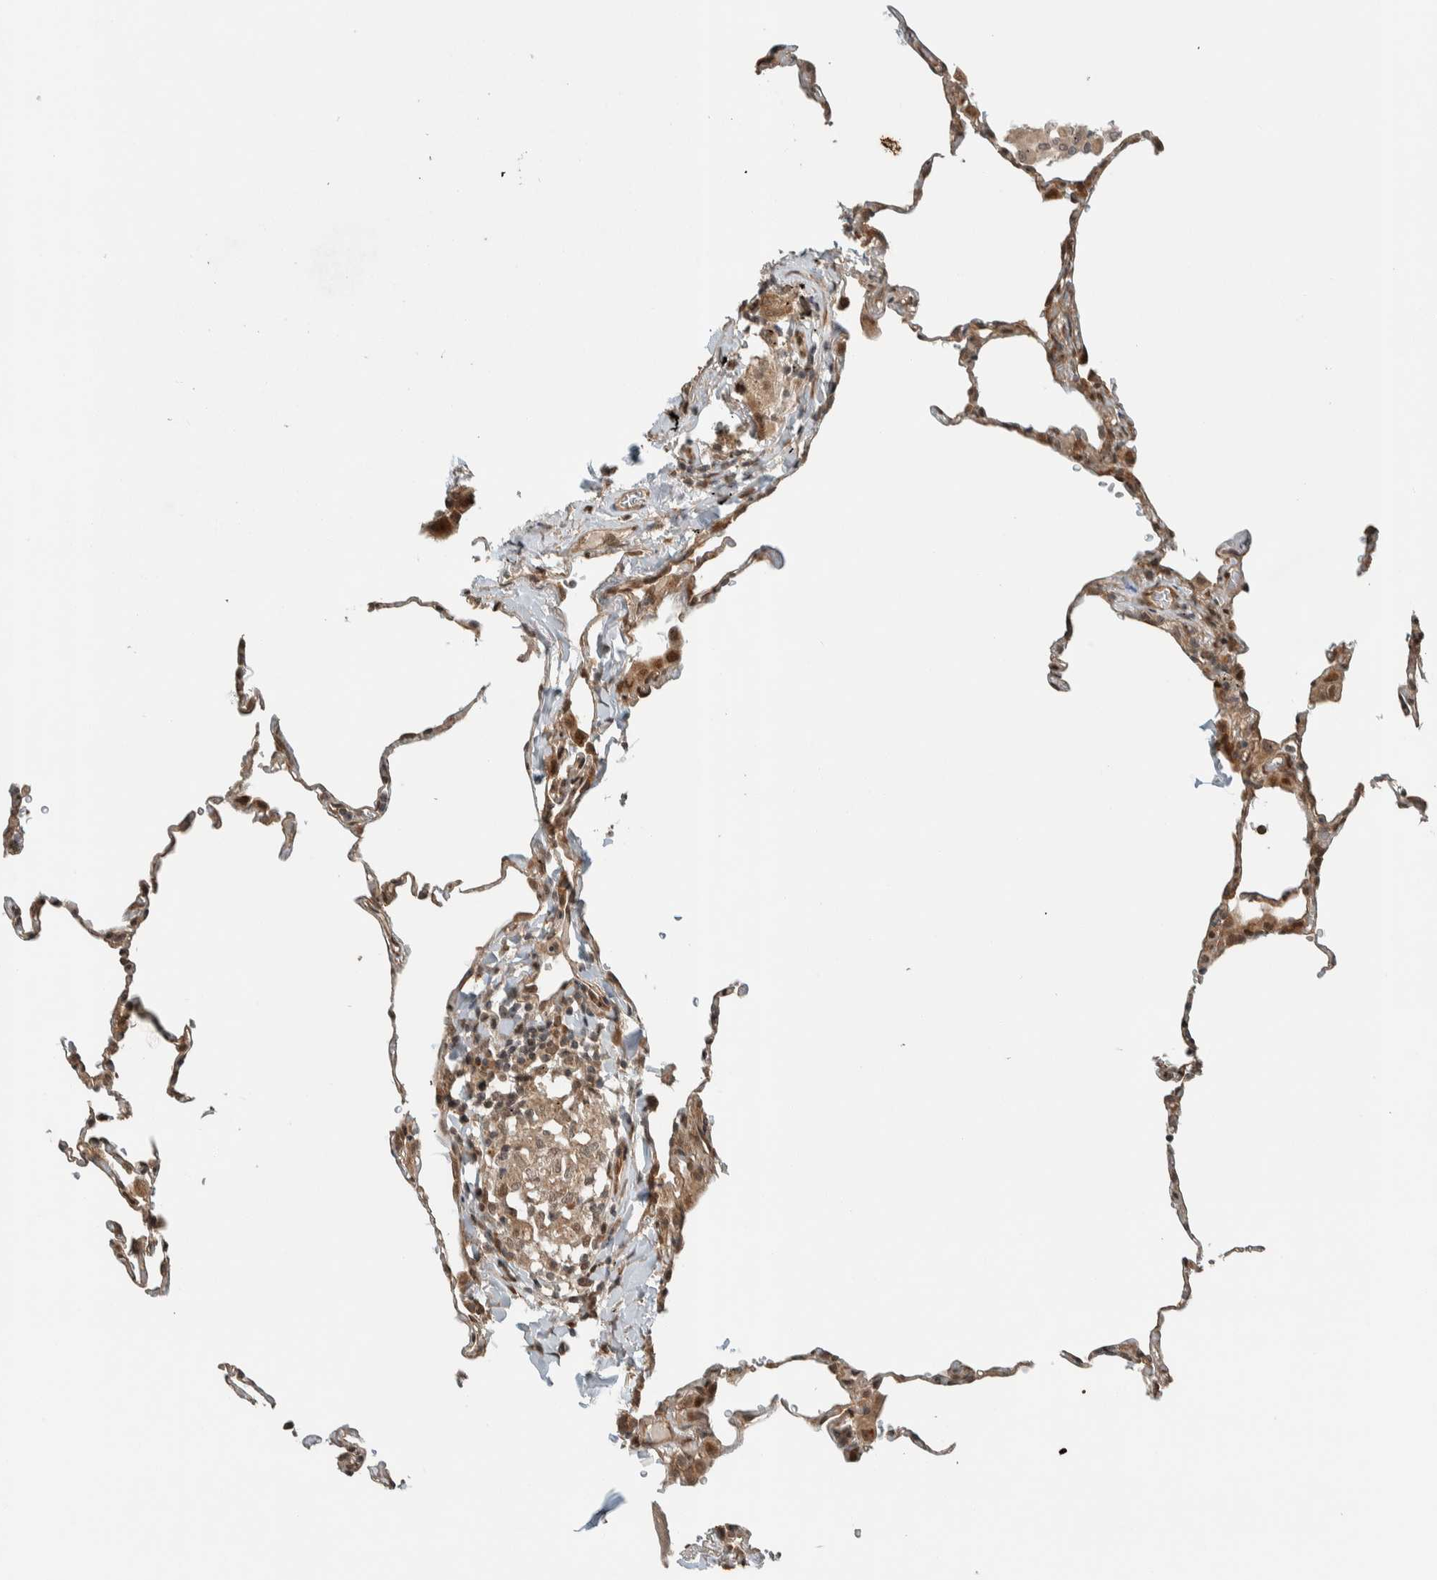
{"staining": {"intensity": "weak", "quantity": ">75%", "location": "cytoplasmic/membranous,nuclear"}, "tissue": "lung", "cell_type": "Alveolar cells", "image_type": "normal", "snomed": [{"axis": "morphology", "description": "Normal tissue, NOS"}, {"axis": "topography", "description": "Lung"}], "caption": "Lung stained for a protein displays weak cytoplasmic/membranous,nuclear positivity in alveolar cells. Using DAB (brown) and hematoxylin (blue) stains, captured at high magnification using brightfield microscopy.", "gene": "STXBP4", "patient": {"sex": "male", "age": 59}}